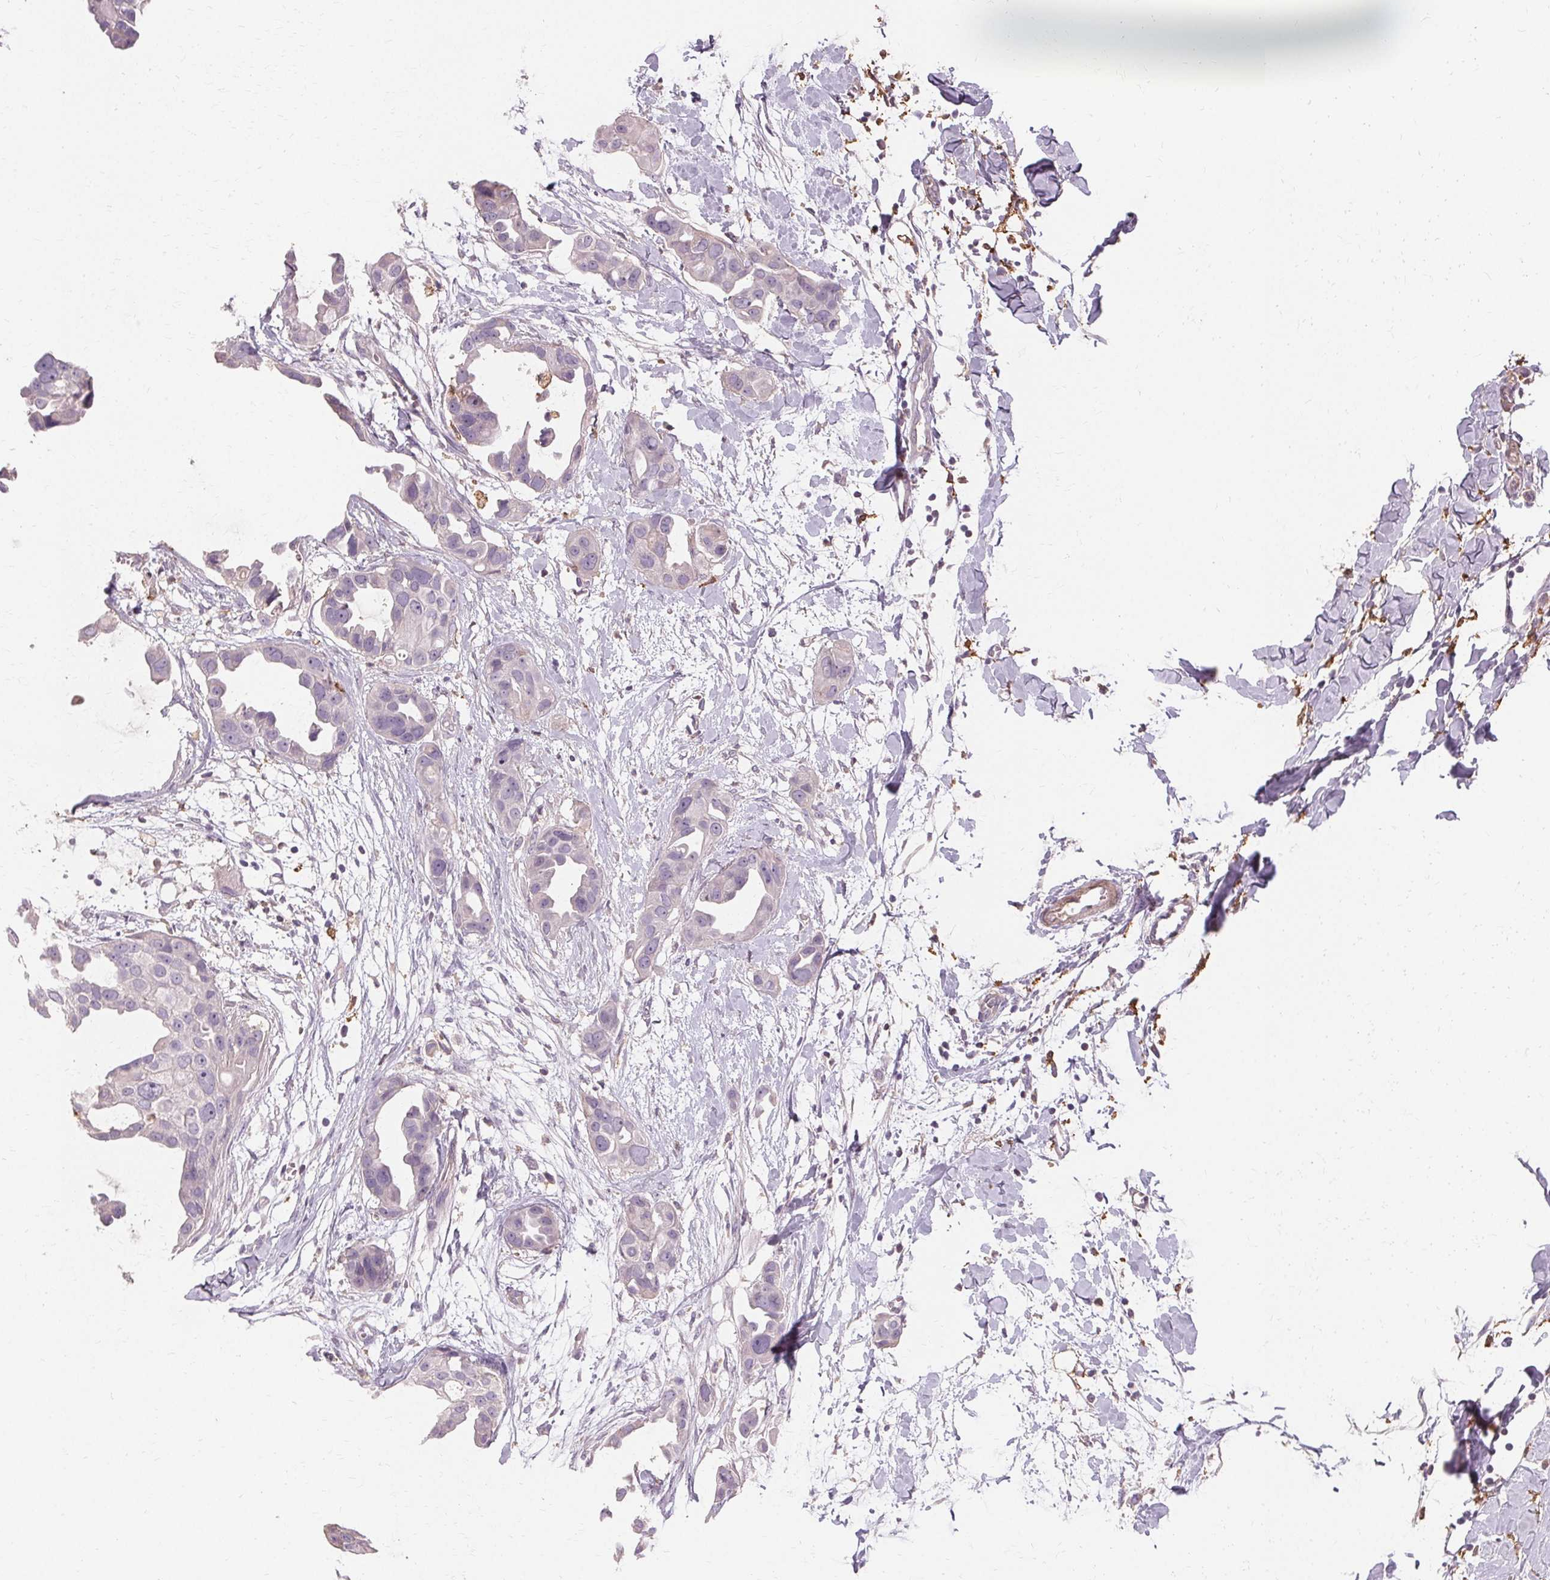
{"staining": {"intensity": "negative", "quantity": "none", "location": "none"}, "tissue": "breast cancer", "cell_type": "Tumor cells", "image_type": "cancer", "snomed": [{"axis": "morphology", "description": "Duct carcinoma"}, {"axis": "topography", "description": "Breast"}], "caption": "An IHC photomicrograph of infiltrating ductal carcinoma (breast) is shown. There is no staining in tumor cells of infiltrating ductal carcinoma (breast).", "gene": "IFNGR1", "patient": {"sex": "female", "age": 38}}